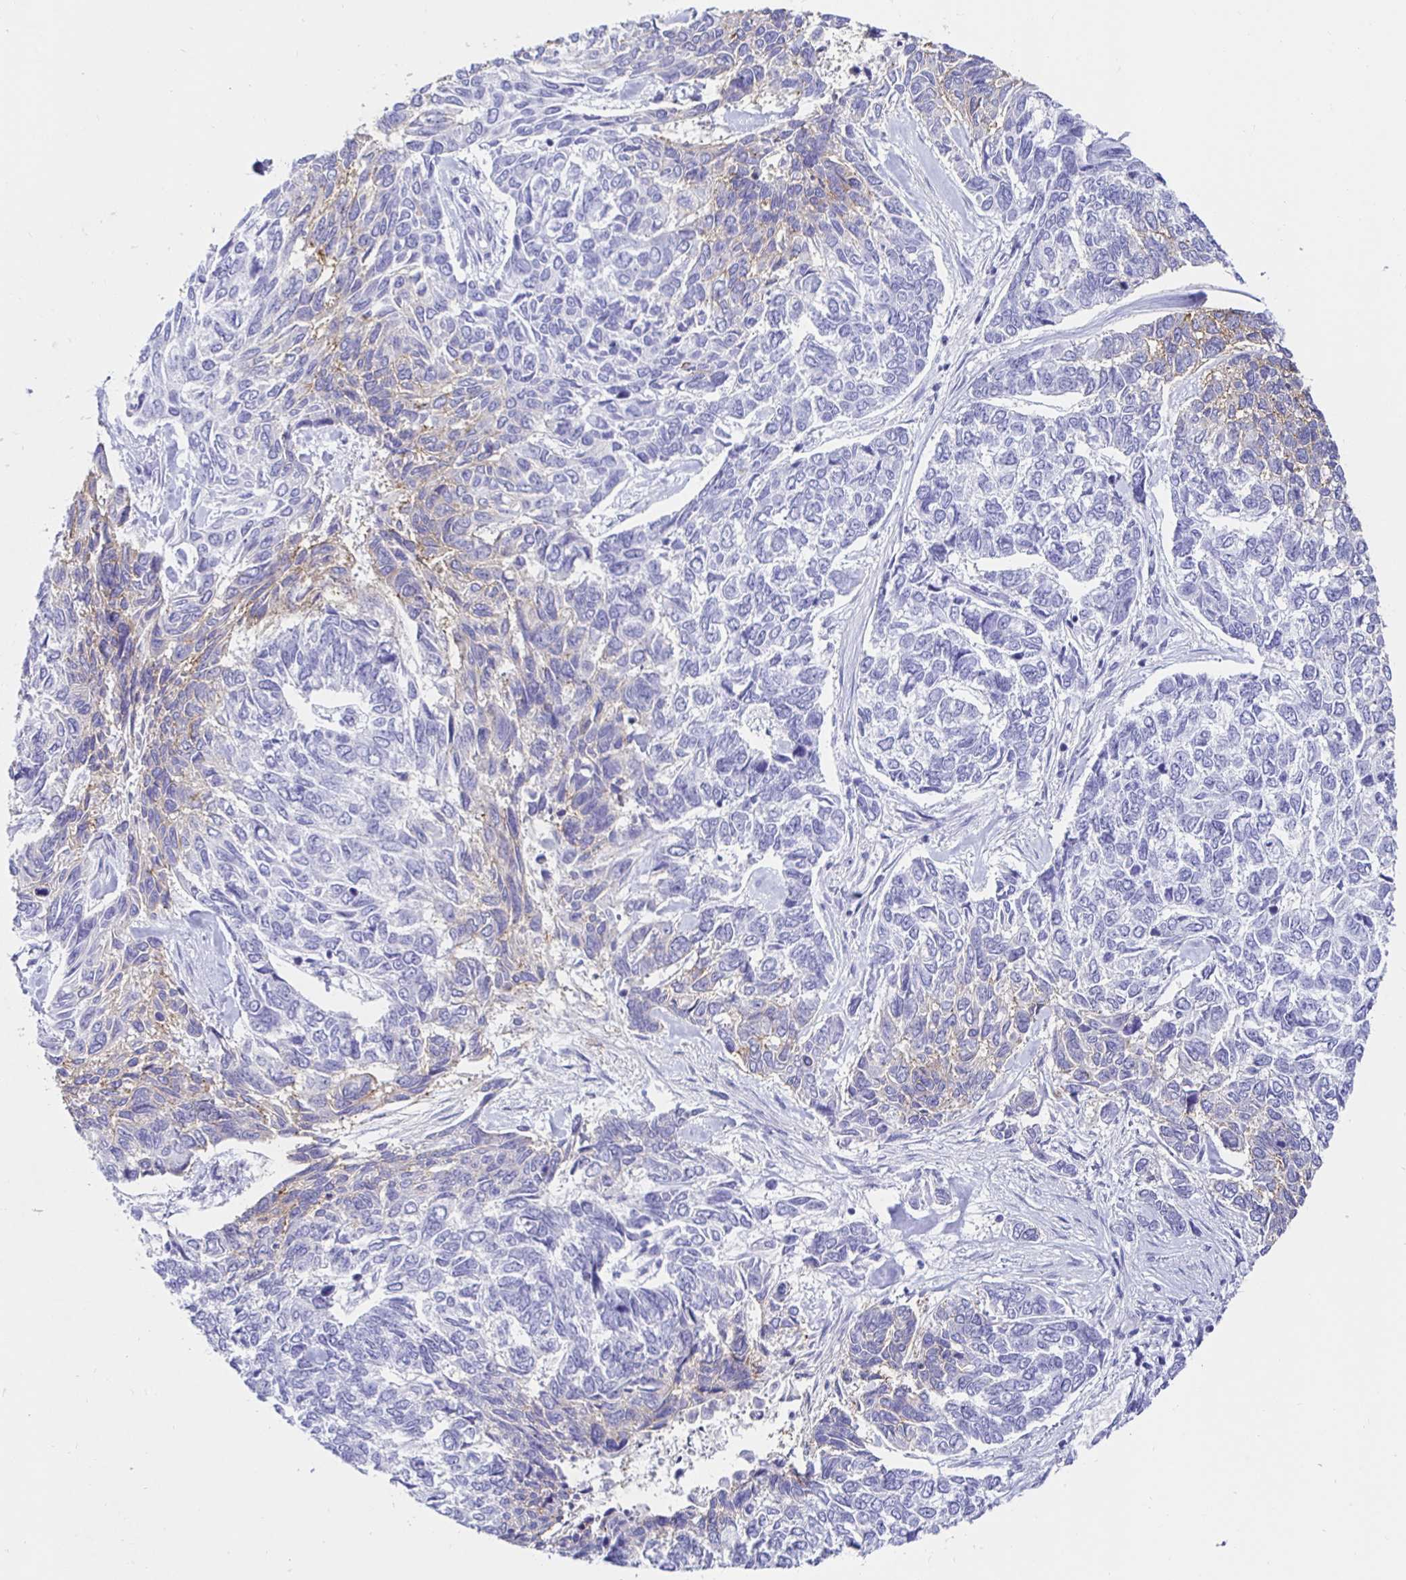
{"staining": {"intensity": "weak", "quantity": "<25%", "location": "cytoplasmic/membranous"}, "tissue": "skin cancer", "cell_type": "Tumor cells", "image_type": "cancer", "snomed": [{"axis": "morphology", "description": "Basal cell carcinoma"}, {"axis": "topography", "description": "Skin"}], "caption": "Immunohistochemical staining of skin cancer shows no significant expression in tumor cells.", "gene": "CA9", "patient": {"sex": "female", "age": 65}}